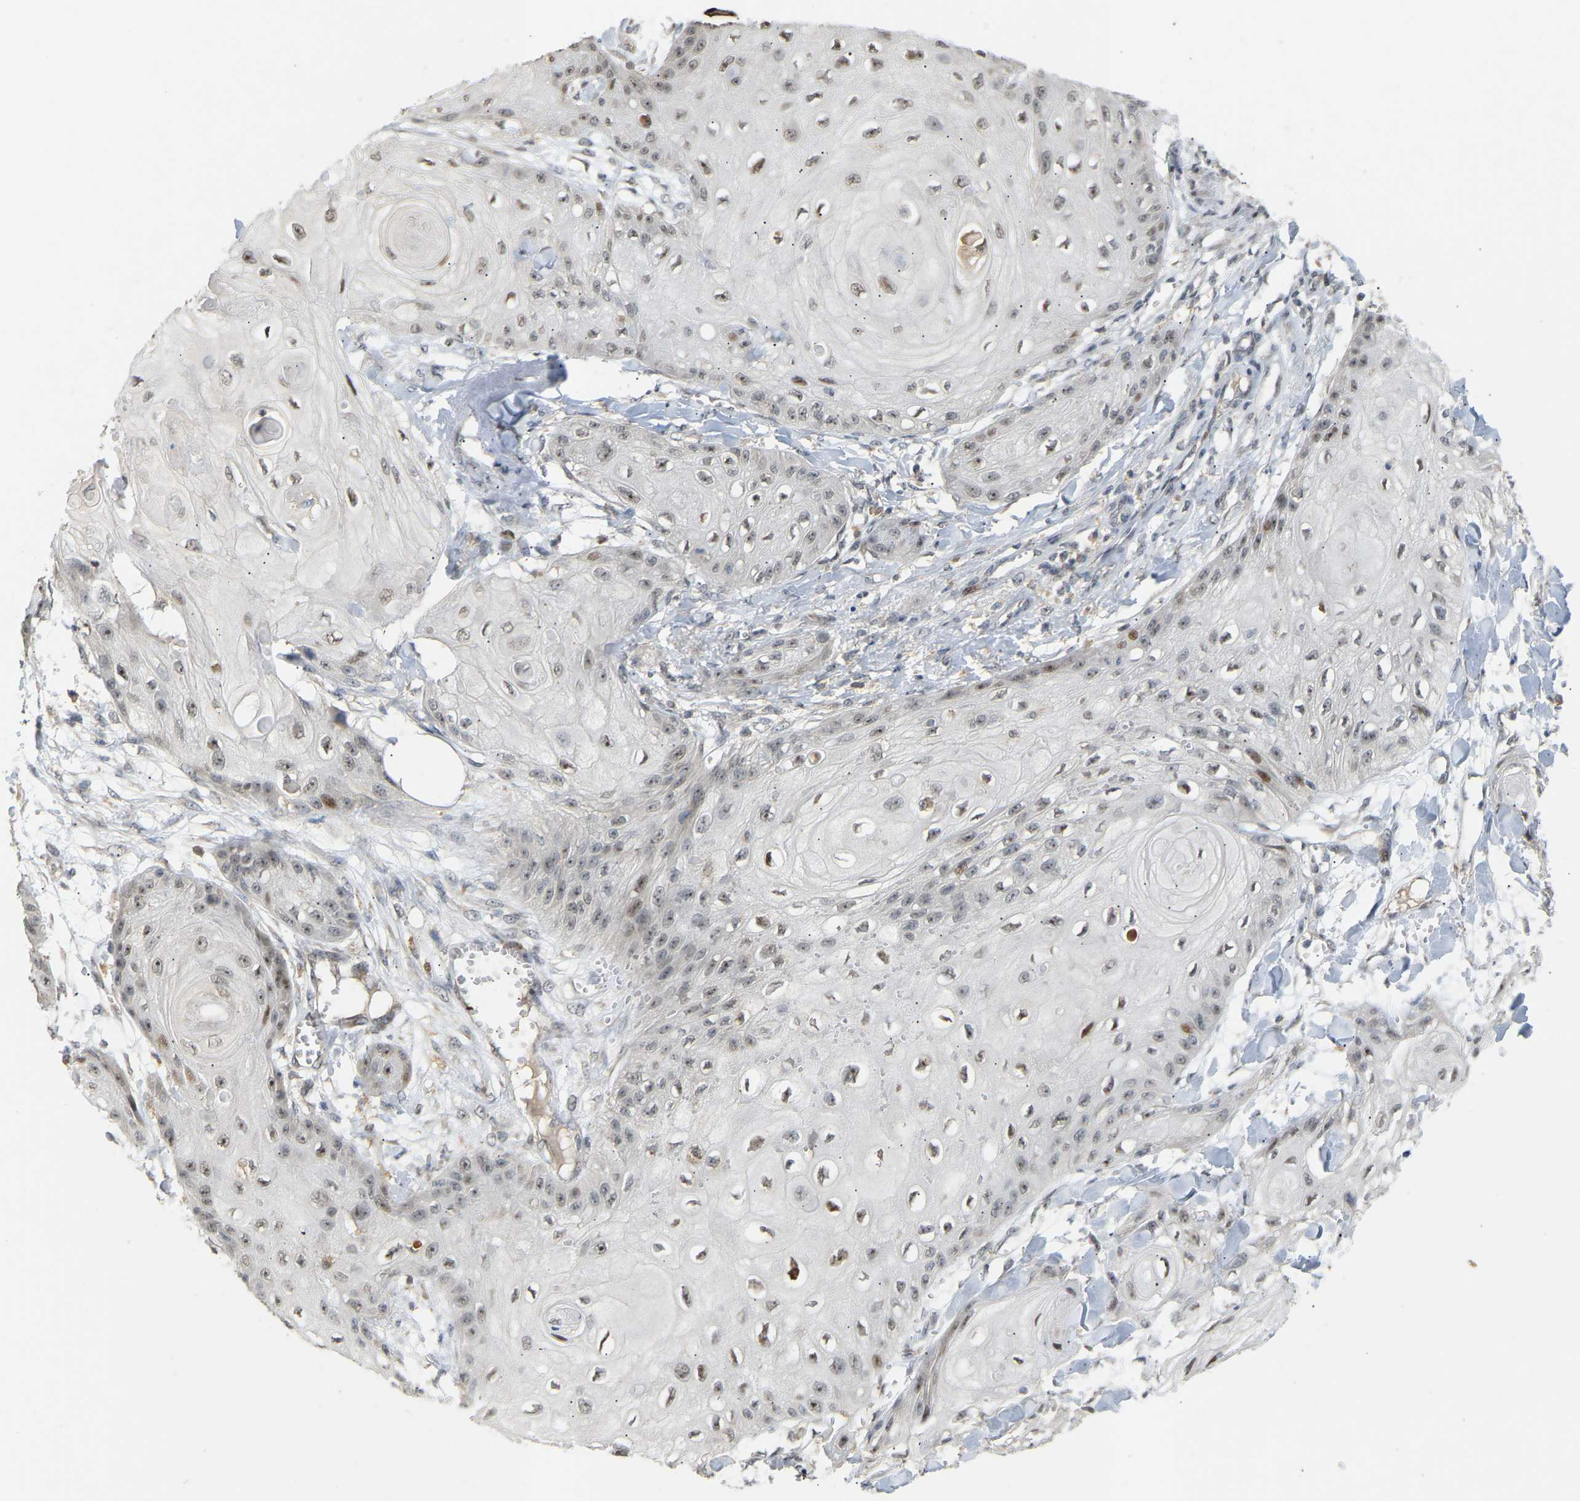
{"staining": {"intensity": "weak", "quantity": "25%-75%", "location": "nuclear"}, "tissue": "skin cancer", "cell_type": "Tumor cells", "image_type": "cancer", "snomed": [{"axis": "morphology", "description": "Squamous cell carcinoma, NOS"}, {"axis": "topography", "description": "Skin"}], "caption": "A brown stain labels weak nuclear staining of a protein in human skin squamous cell carcinoma tumor cells. The staining was performed using DAB (3,3'-diaminobenzidine), with brown indicating positive protein expression. Nuclei are stained blue with hematoxylin.", "gene": "PTPN4", "patient": {"sex": "male", "age": 74}}